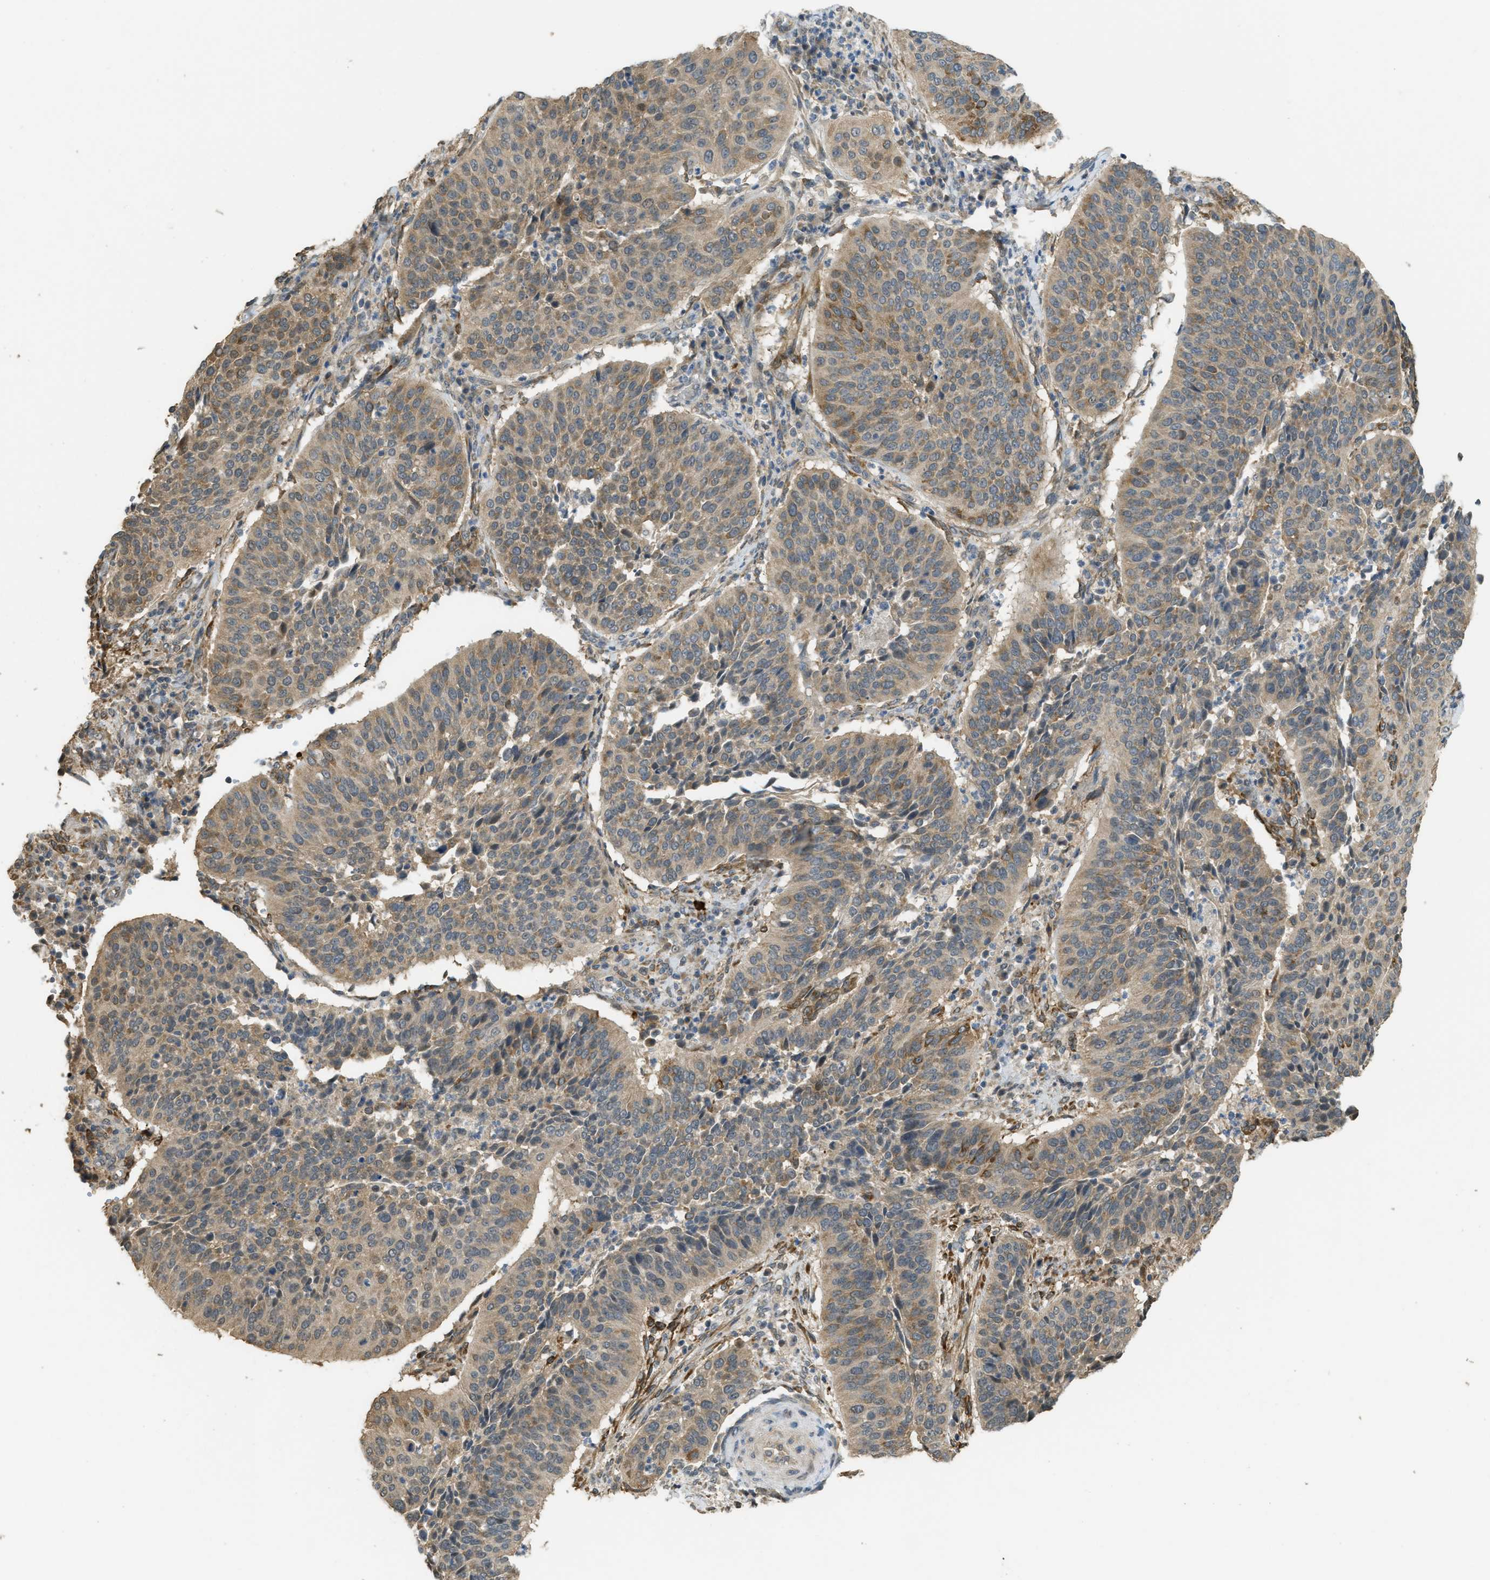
{"staining": {"intensity": "moderate", "quantity": ">75%", "location": "cytoplasmic/membranous"}, "tissue": "cervical cancer", "cell_type": "Tumor cells", "image_type": "cancer", "snomed": [{"axis": "morphology", "description": "Normal tissue, NOS"}, {"axis": "morphology", "description": "Squamous cell carcinoma, NOS"}, {"axis": "topography", "description": "Cervix"}], "caption": "Immunohistochemistry (IHC) of cervical cancer (squamous cell carcinoma) shows medium levels of moderate cytoplasmic/membranous staining in about >75% of tumor cells.", "gene": "IGF2BP2", "patient": {"sex": "female", "age": 39}}